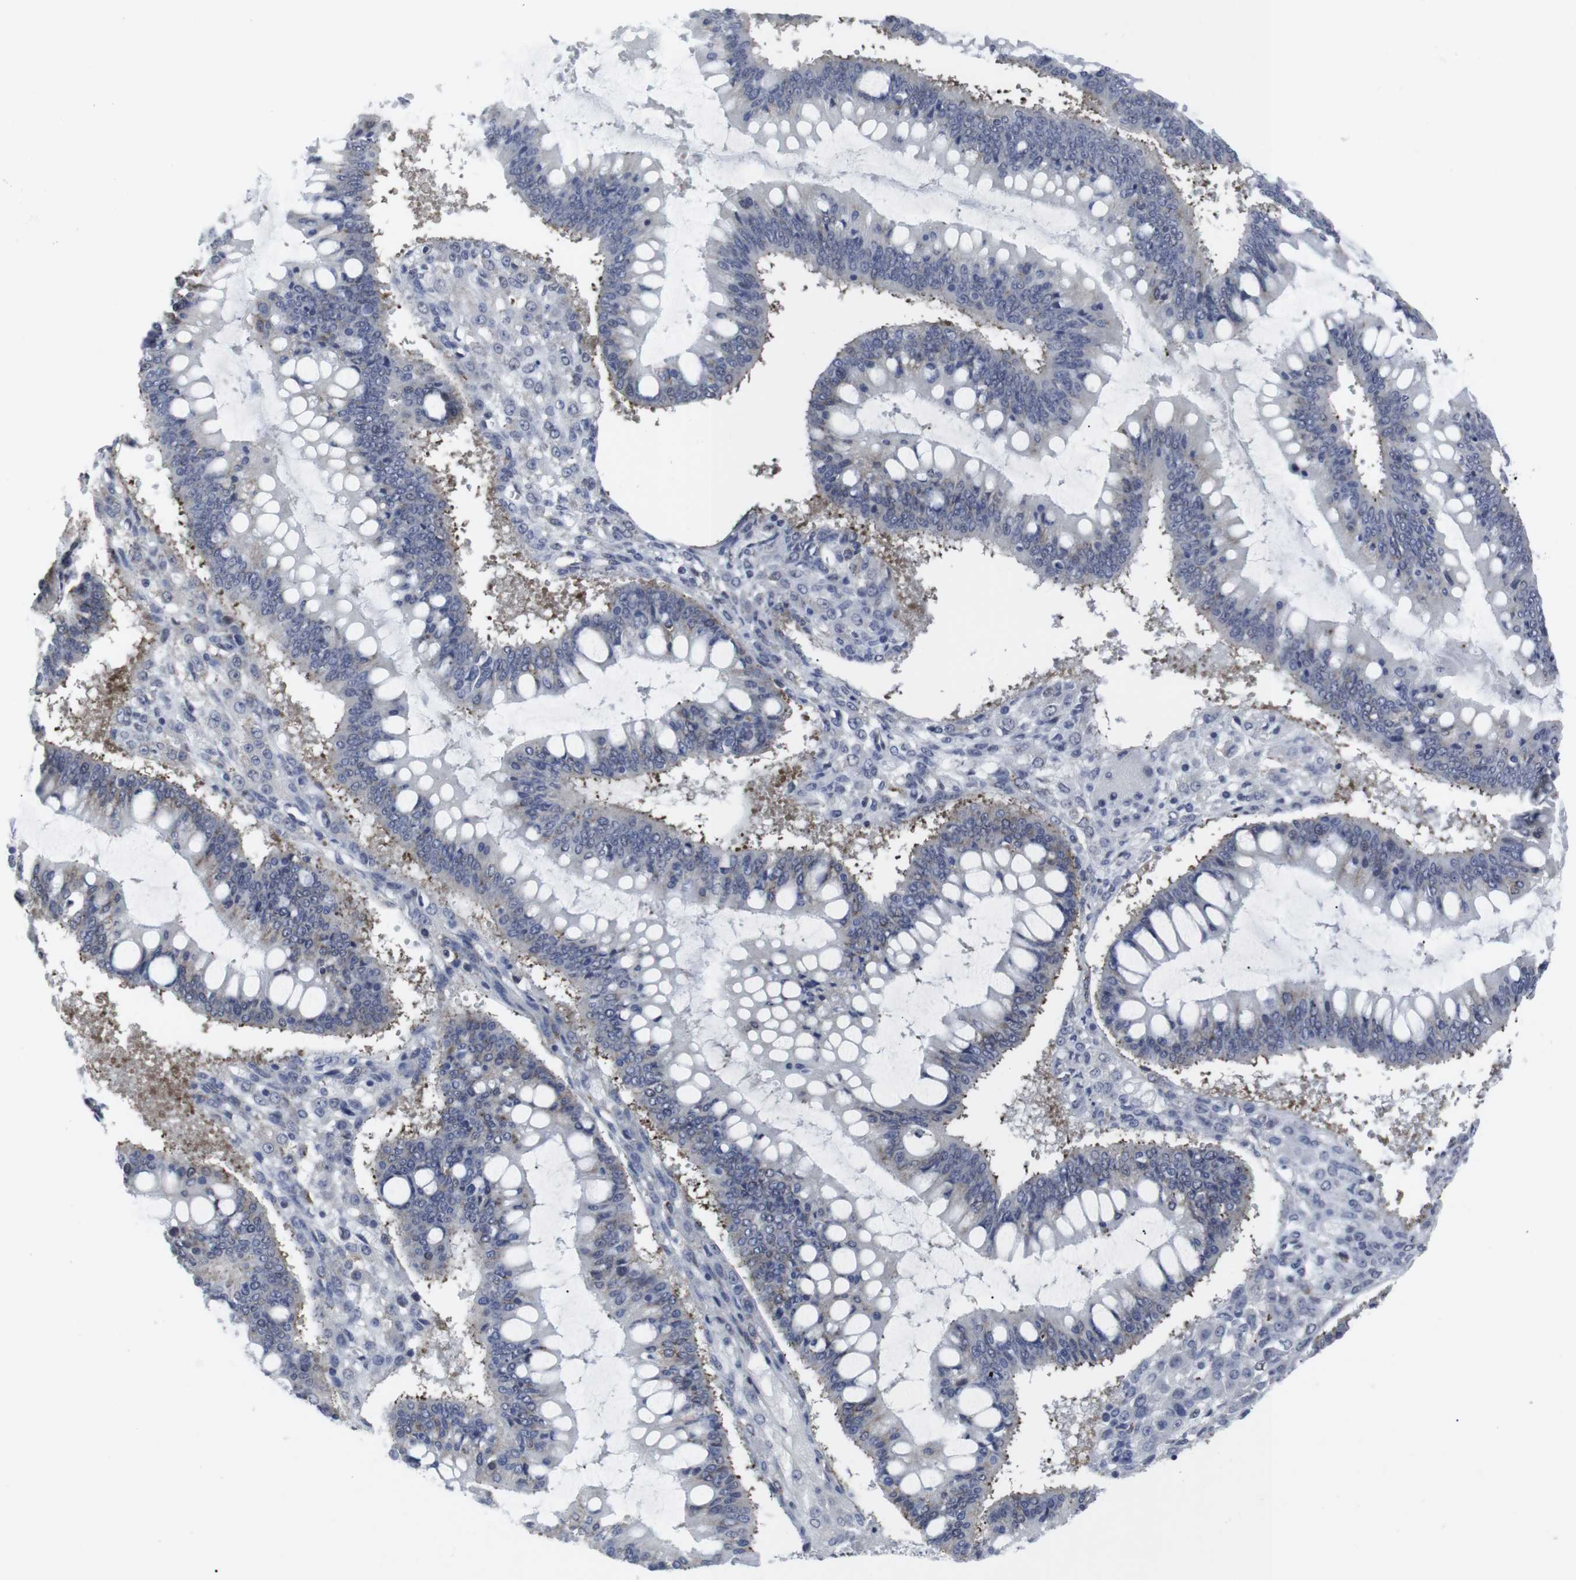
{"staining": {"intensity": "negative", "quantity": "none", "location": "none"}, "tissue": "ovarian cancer", "cell_type": "Tumor cells", "image_type": "cancer", "snomed": [{"axis": "morphology", "description": "Cystadenocarcinoma, mucinous, NOS"}, {"axis": "topography", "description": "Ovary"}], "caption": "A photomicrograph of mucinous cystadenocarcinoma (ovarian) stained for a protein reveals no brown staining in tumor cells.", "gene": "GEMIN2", "patient": {"sex": "female", "age": 73}}